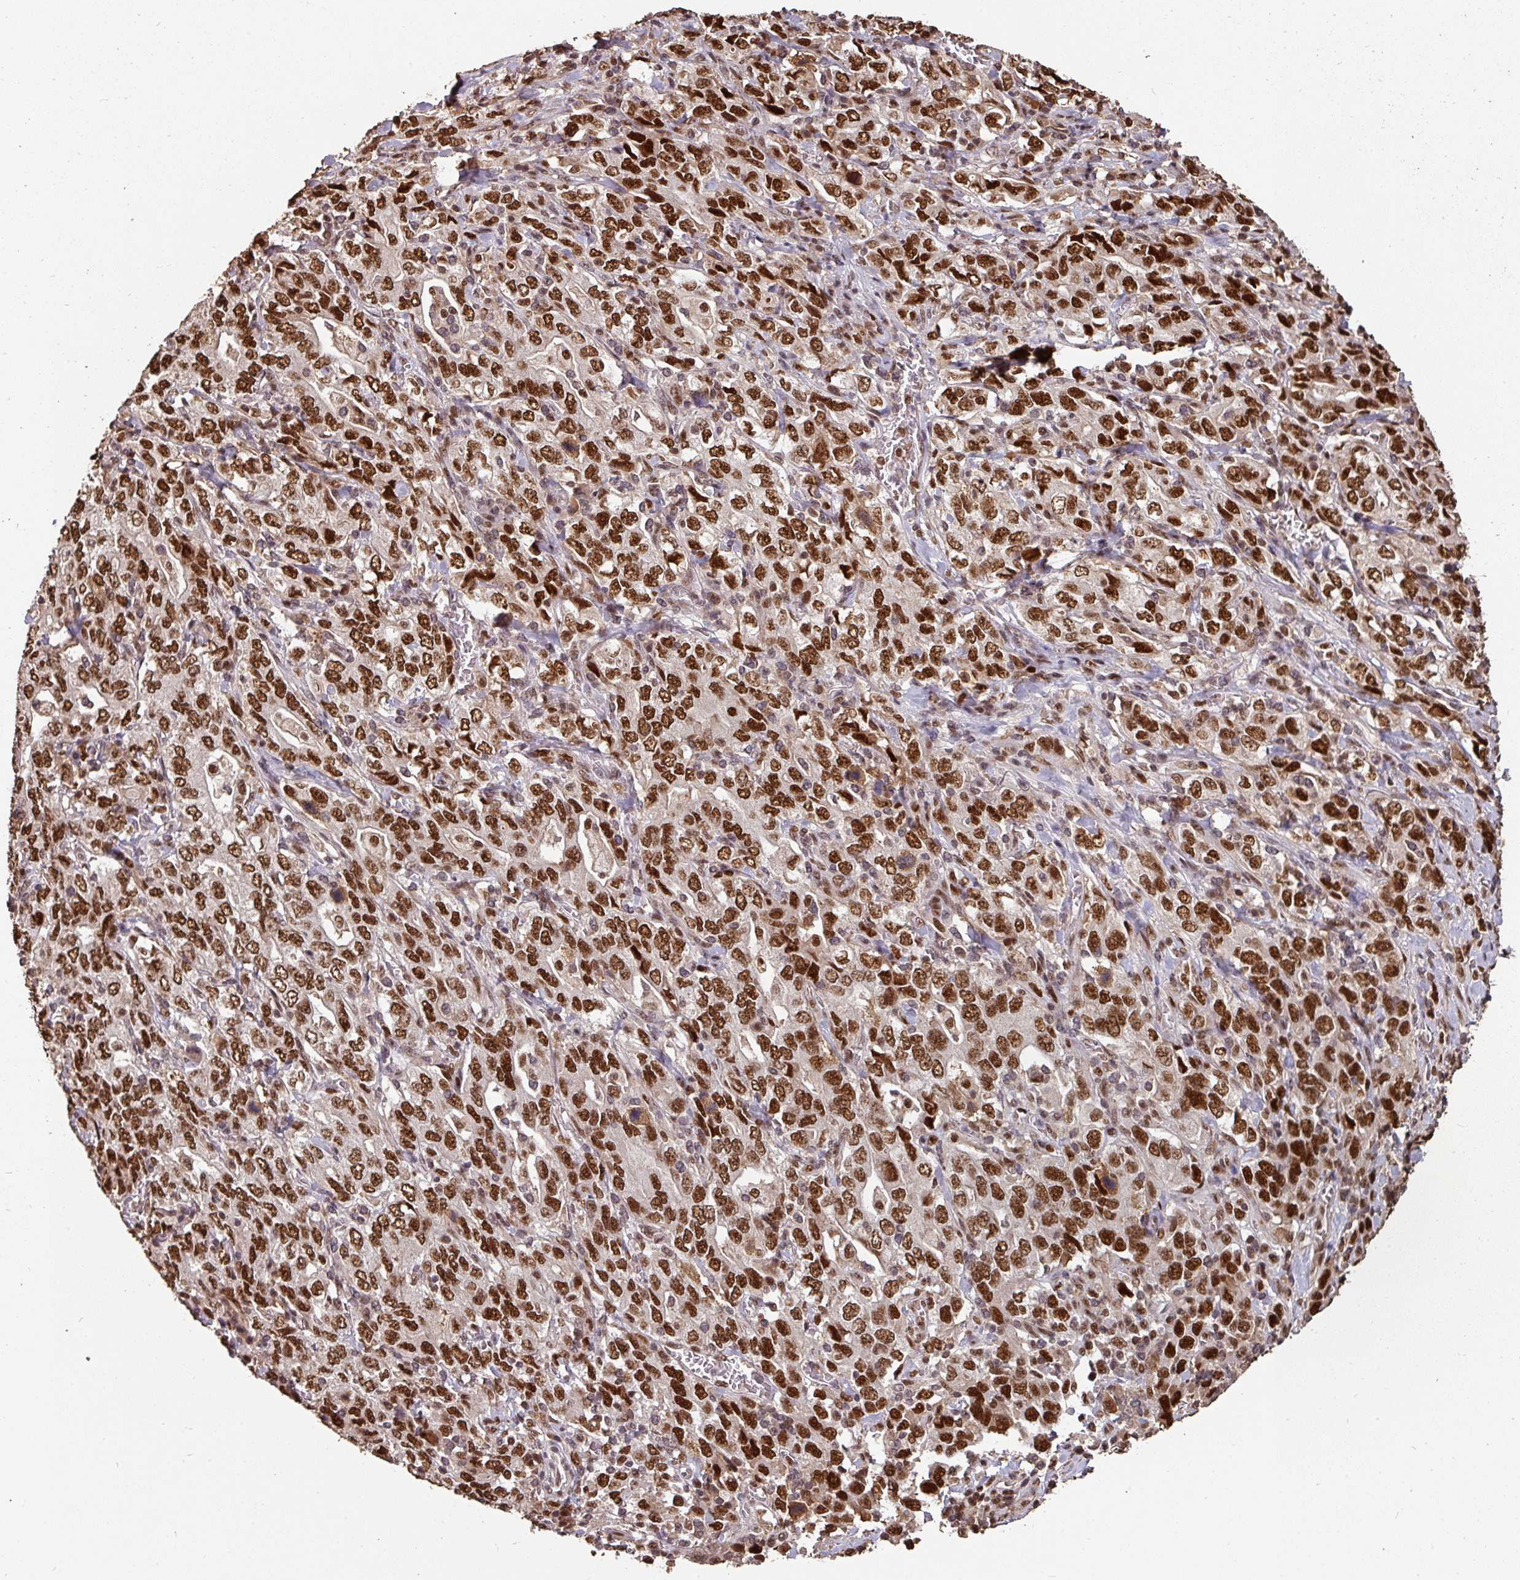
{"staining": {"intensity": "strong", "quantity": ">75%", "location": "nuclear"}, "tissue": "stomach cancer", "cell_type": "Tumor cells", "image_type": "cancer", "snomed": [{"axis": "morphology", "description": "Adenocarcinoma, NOS"}, {"axis": "topography", "description": "Stomach, upper"}, {"axis": "topography", "description": "Stomach"}], "caption": "DAB immunohistochemical staining of human stomach cancer displays strong nuclear protein staining in about >75% of tumor cells.", "gene": "POLD1", "patient": {"sex": "male", "age": 62}}